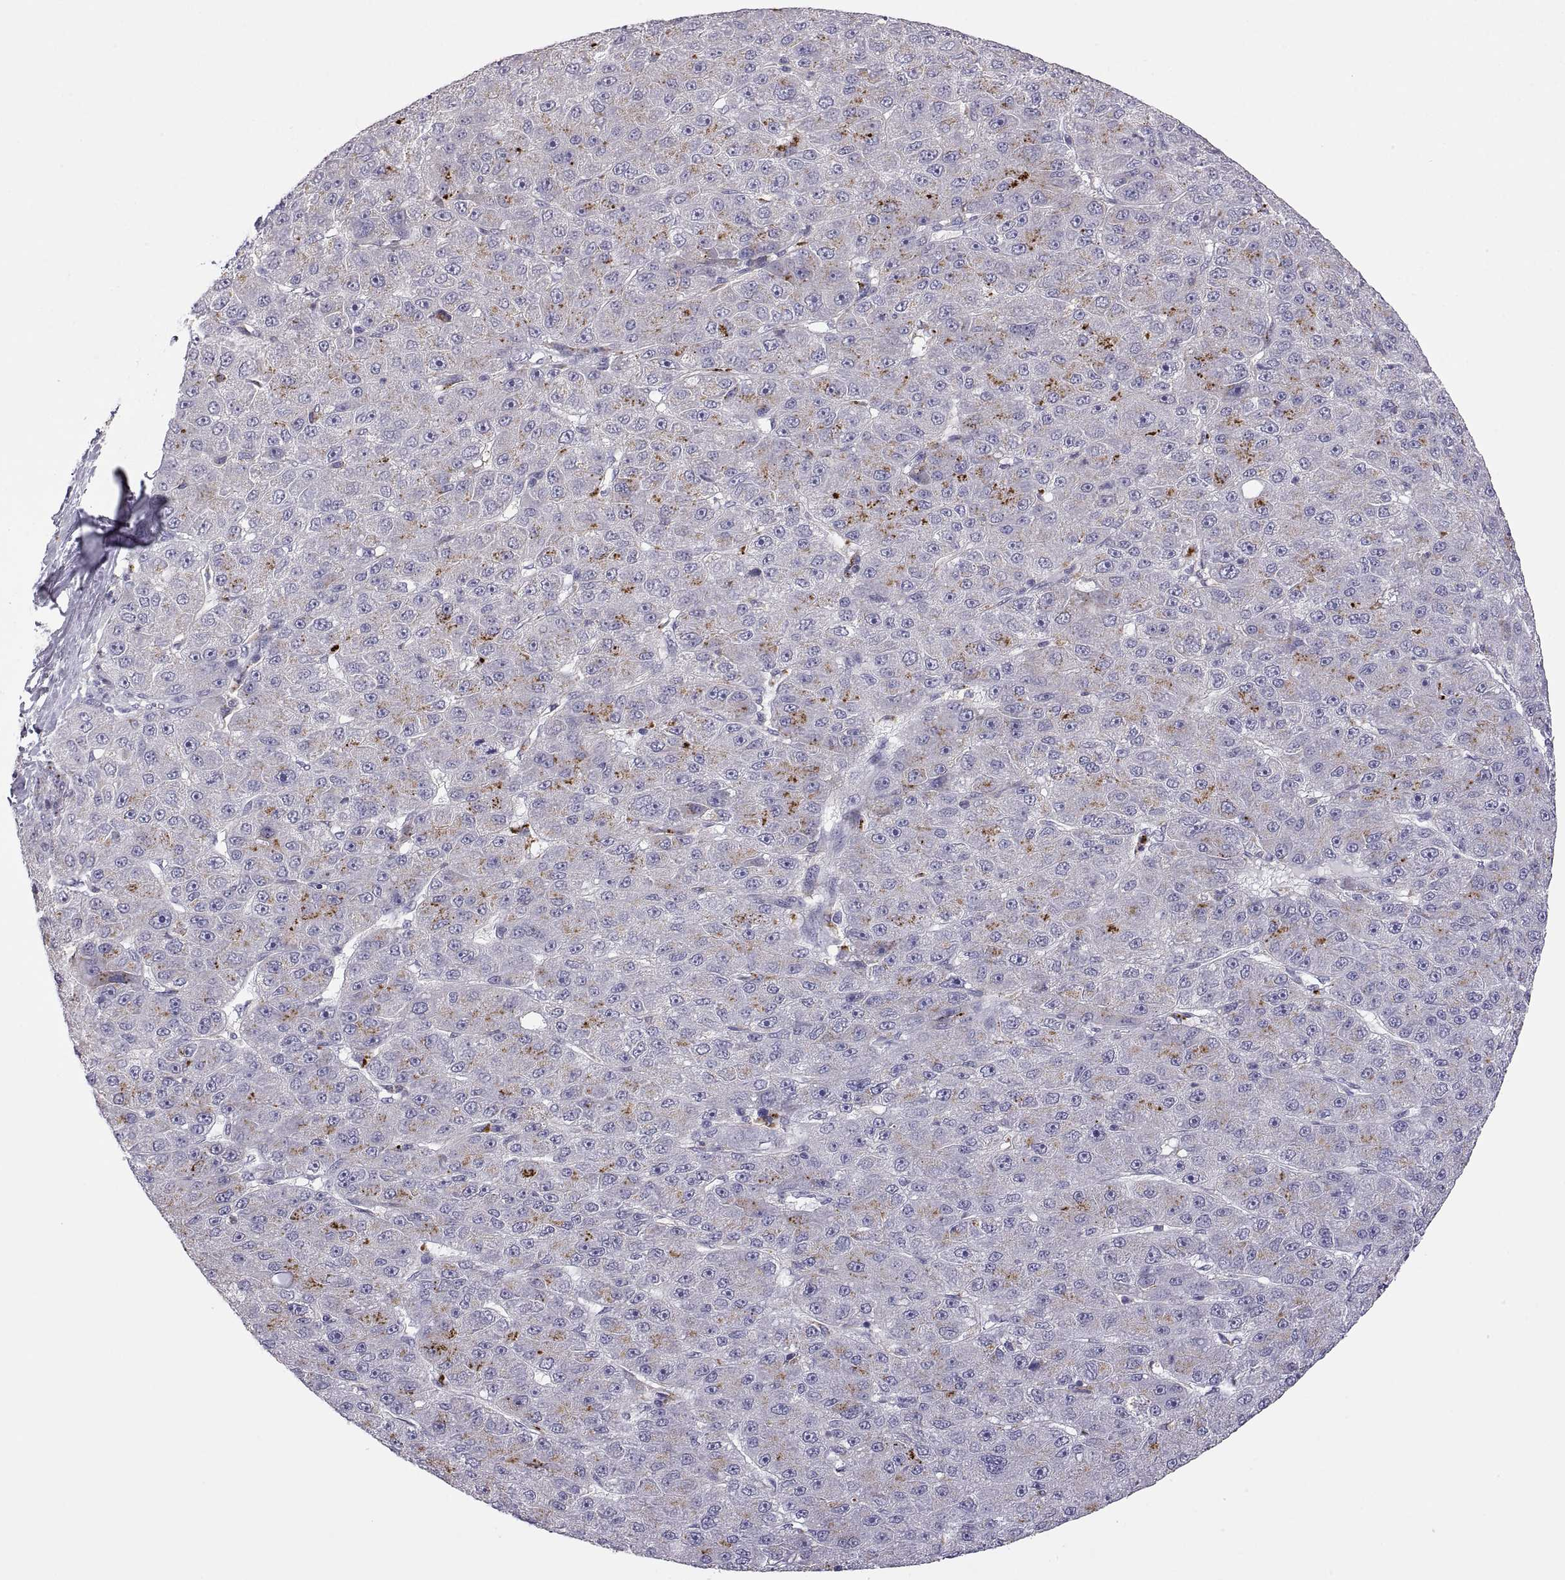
{"staining": {"intensity": "negative", "quantity": "none", "location": "none"}, "tissue": "liver cancer", "cell_type": "Tumor cells", "image_type": "cancer", "snomed": [{"axis": "morphology", "description": "Carcinoma, Hepatocellular, NOS"}, {"axis": "topography", "description": "Liver"}], "caption": "The photomicrograph demonstrates no significant positivity in tumor cells of hepatocellular carcinoma (liver).", "gene": "RGS19", "patient": {"sex": "male", "age": 67}}